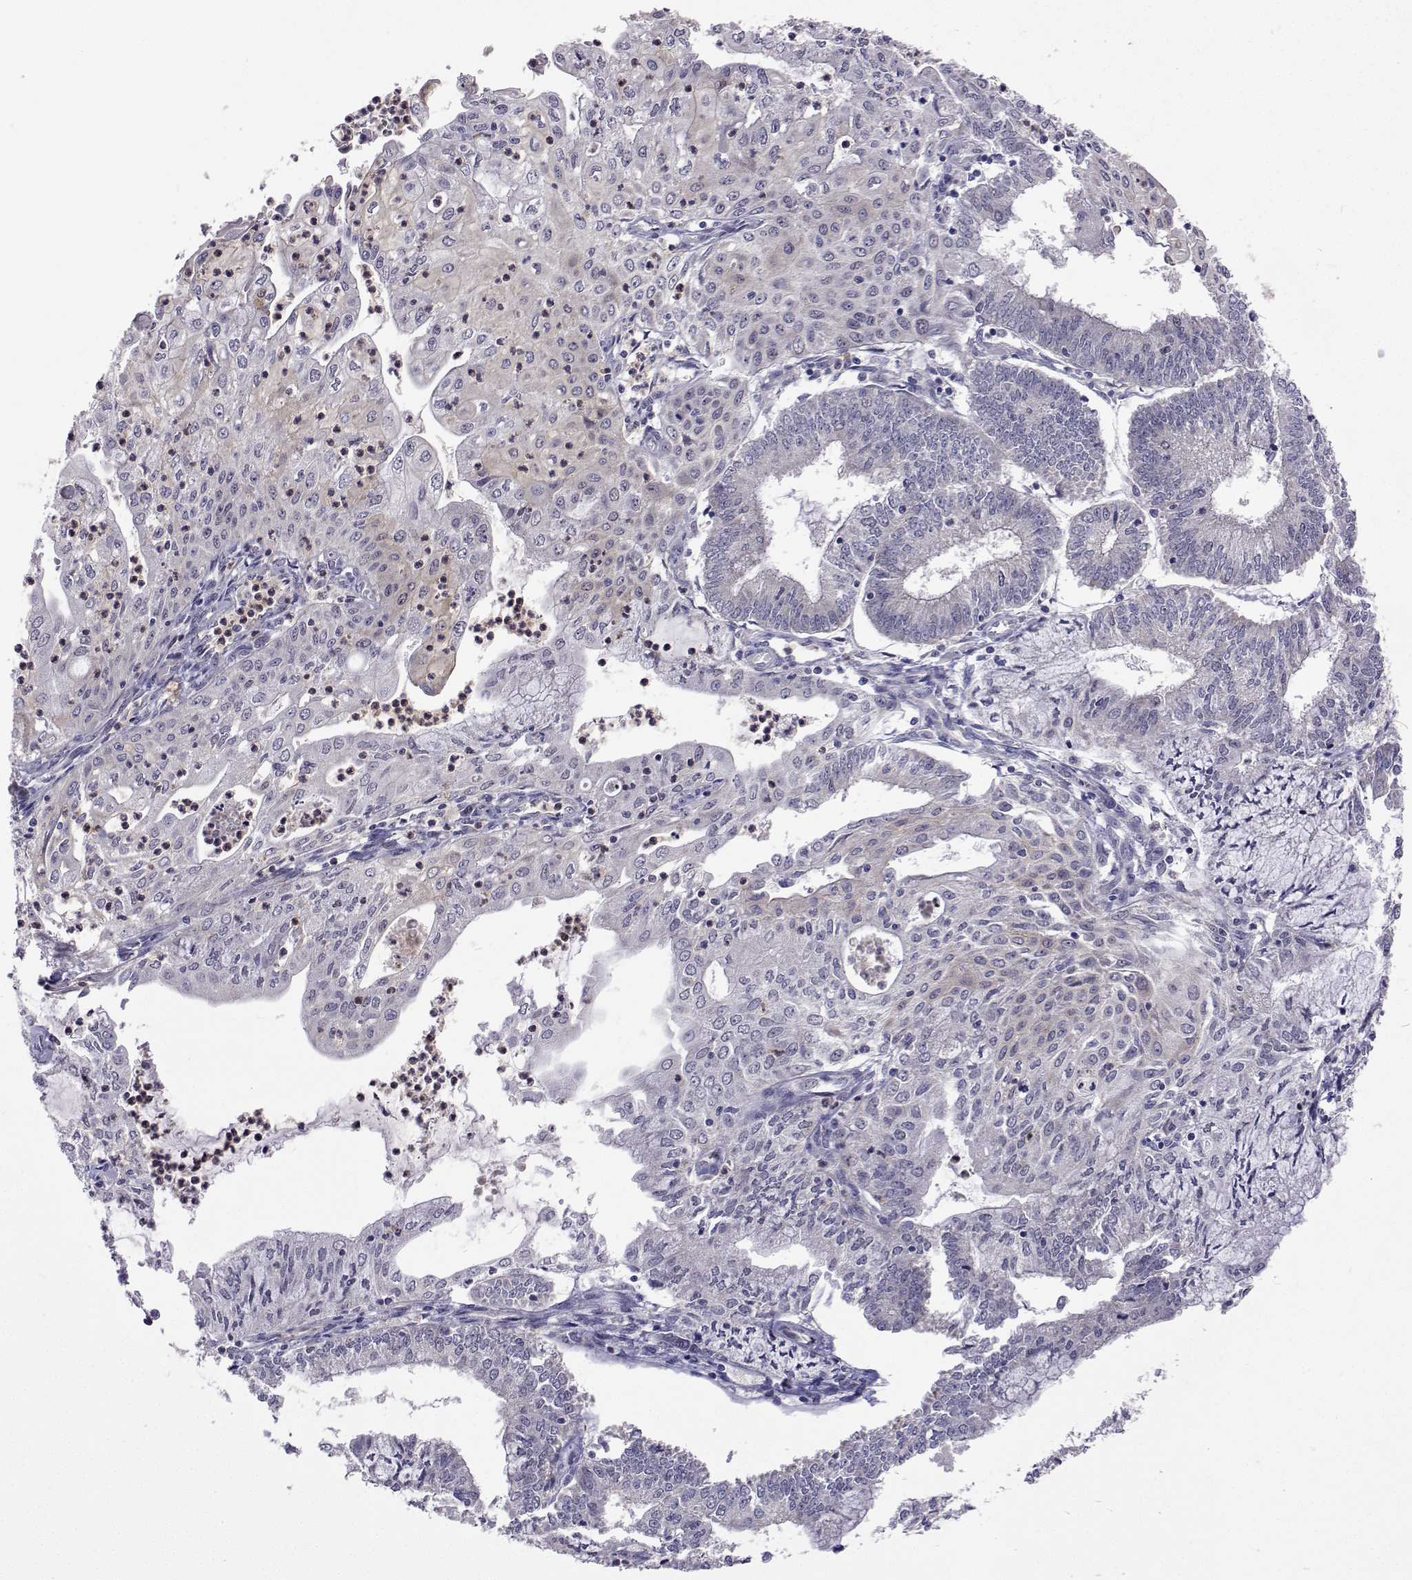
{"staining": {"intensity": "negative", "quantity": "none", "location": "none"}, "tissue": "endometrial cancer", "cell_type": "Tumor cells", "image_type": "cancer", "snomed": [{"axis": "morphology", "description": "Adenocarcinoma, NOS"}, {"axis": "topography", "description": "Endometrium"}], "caption": "Endometrial adenocarcinoma was stained to show a protein in brown. There is no significant positivity in tumor cells.", "gene": "DHTKD1", "patient": {"sex": "female", "age": 61}}